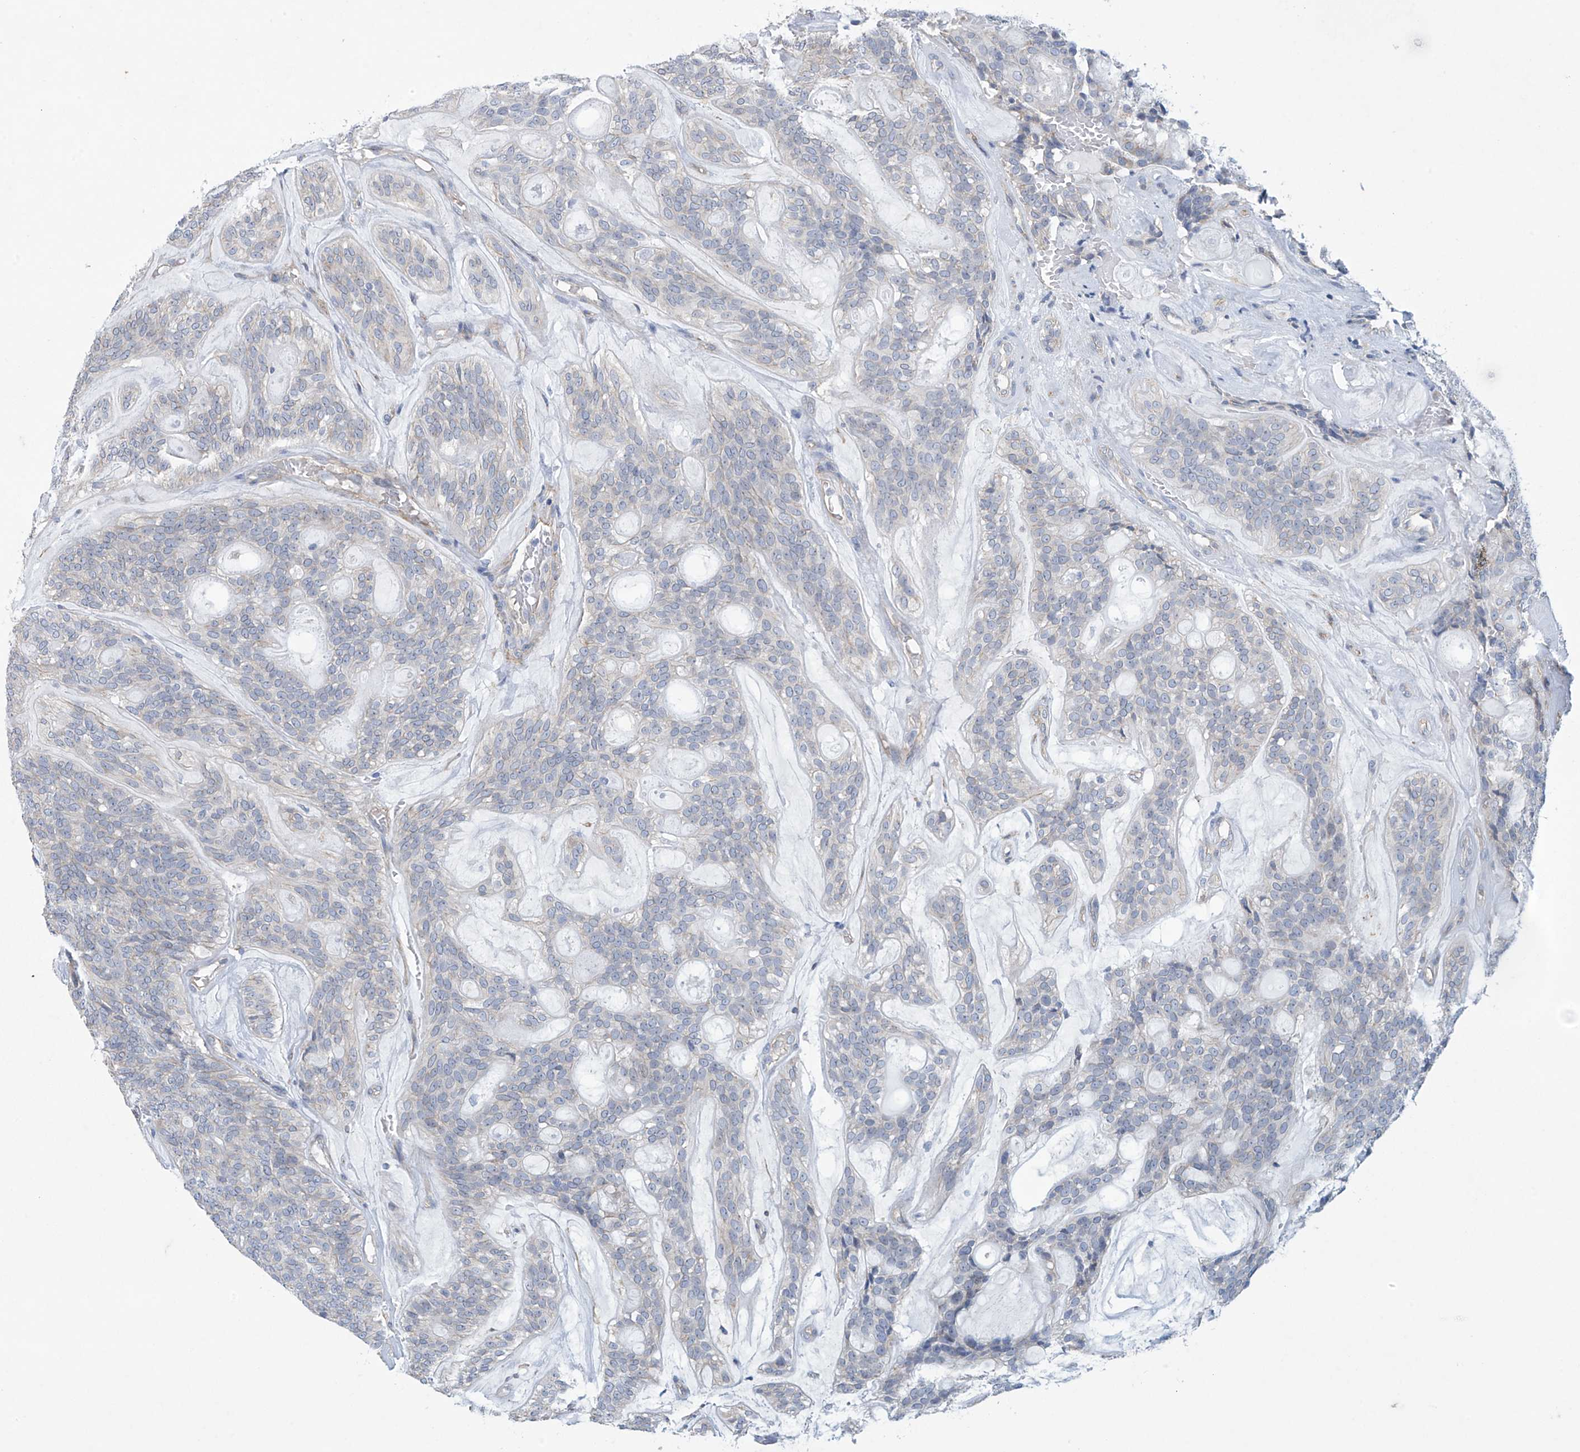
{"staining": {"intensity": "negative", "quantity": "none", "location": "none"}, "tissue": "head and neck cancer", "cell_type": "Tumor cells", "image_type": "cancer", "snomed": [{"axis": "morphology", "description": "Adenocarcinoma, NOS"}, {"axis": "topography", "description": "Head-Neck"}], "caption": "This is a histopathology image of immunohistochemistry (IHC) staining of head and neck cancer, which shows no staining in tumor cells. The staining is performed using DAB brown chromogen with nuclei counter-stained in using hematoxylin.", "gene": "ABHD13", "patient": {"sex": "male", "age": 66}}